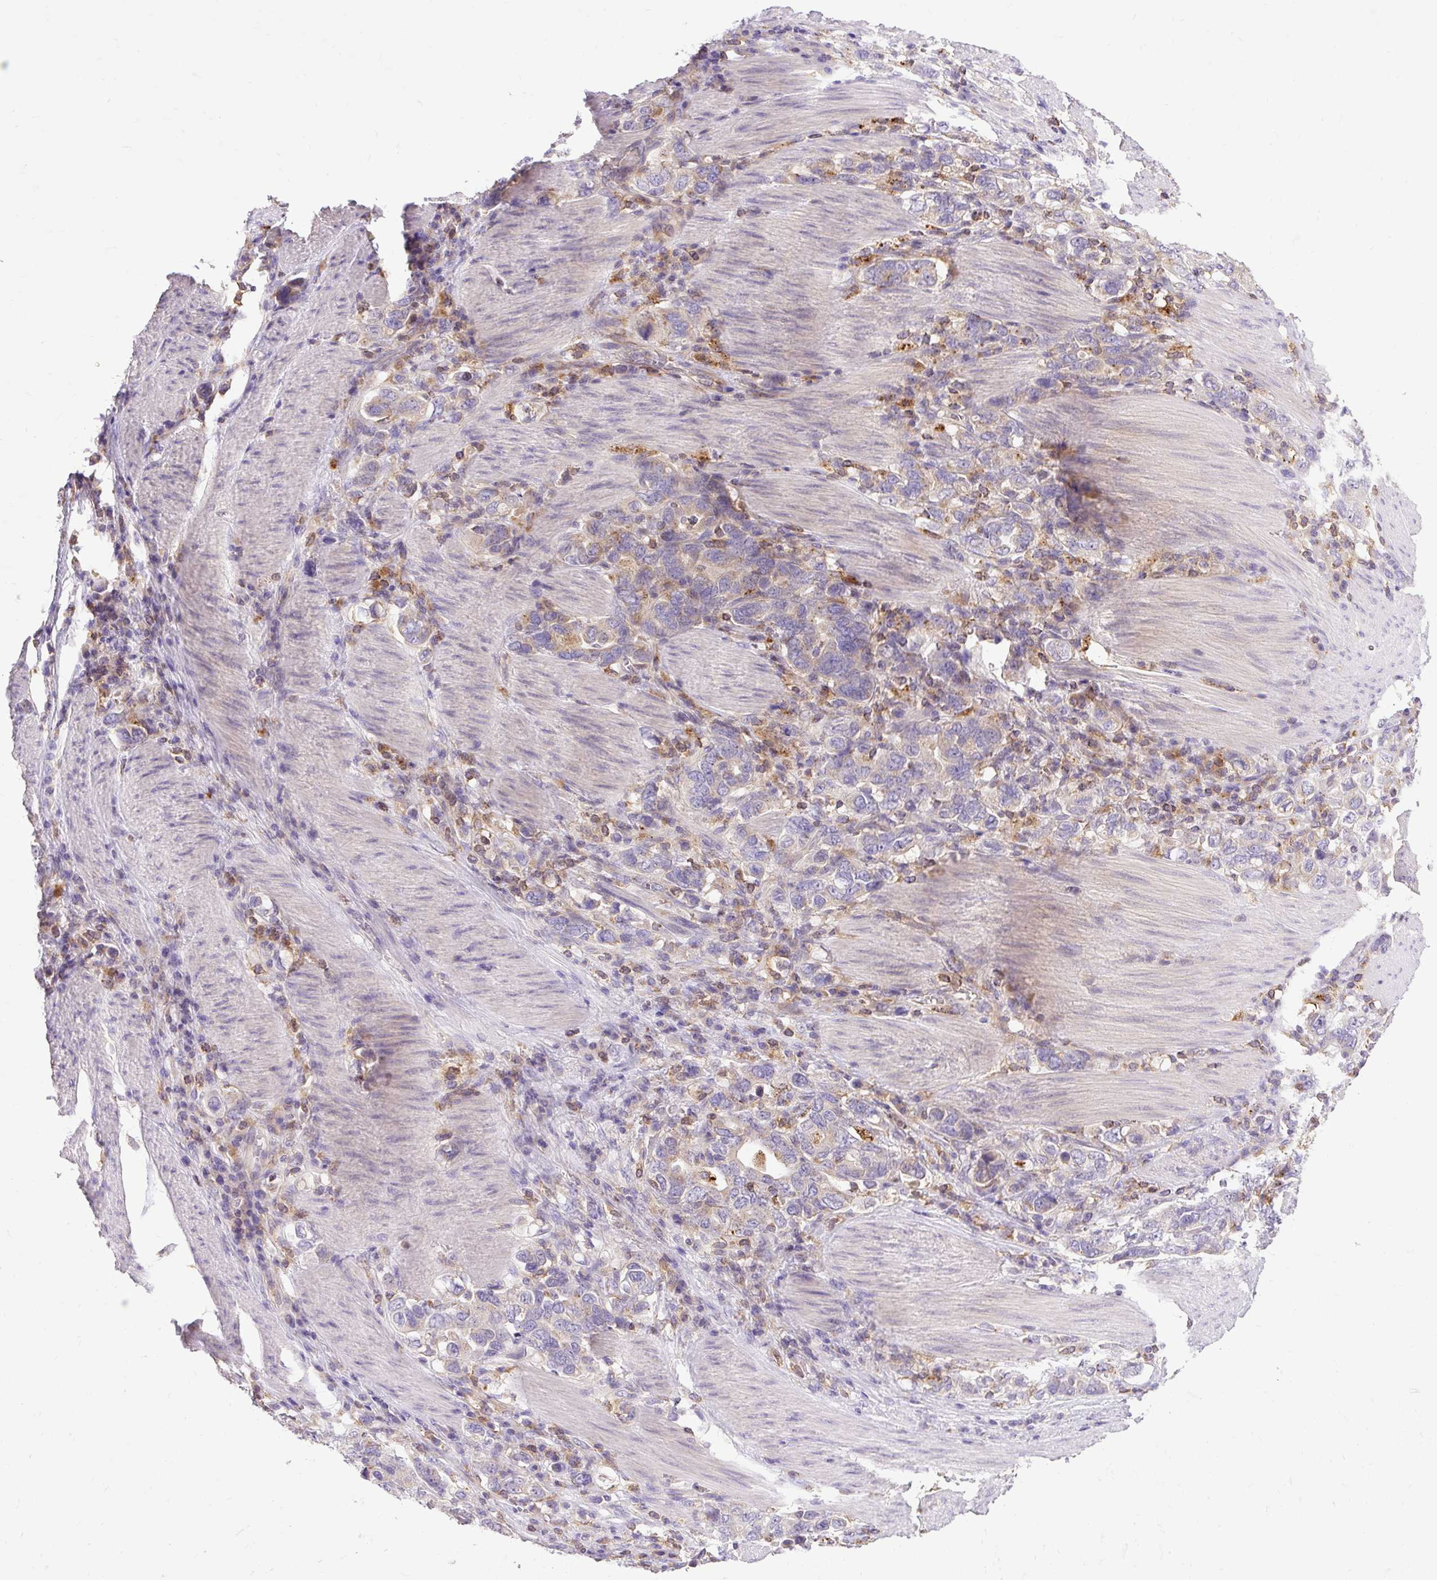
{"staining": {"intensity": "negative", "quantity": "none", "location": "none"}, "tissue": "stomach cancer", "cell_type": "Tumor cells", "image_type": "cancer", "snomed": [{"axis": "morphology", "description": "Adenocarcinoma, NOS"}, {"axis": "topography", "description": "Stomach, upper"}, {"axis": "topography", "description": "Stomach"}], "caption": "Immunohistochemistry (IHC) micrograph of neoplastic tissue: human stomach cancer stained with DAB (3,3'-diaminobenzidine) reveals no significant protein staining in tumor cells. (Stains: DAB (3,3'-diaminobenzidine) IHC with hematoxylin counter stain, Microscopy: brightfield microscopy at high magnification).", "gene": "HEXB", "patient": {"sex": "male", "age": 62}}